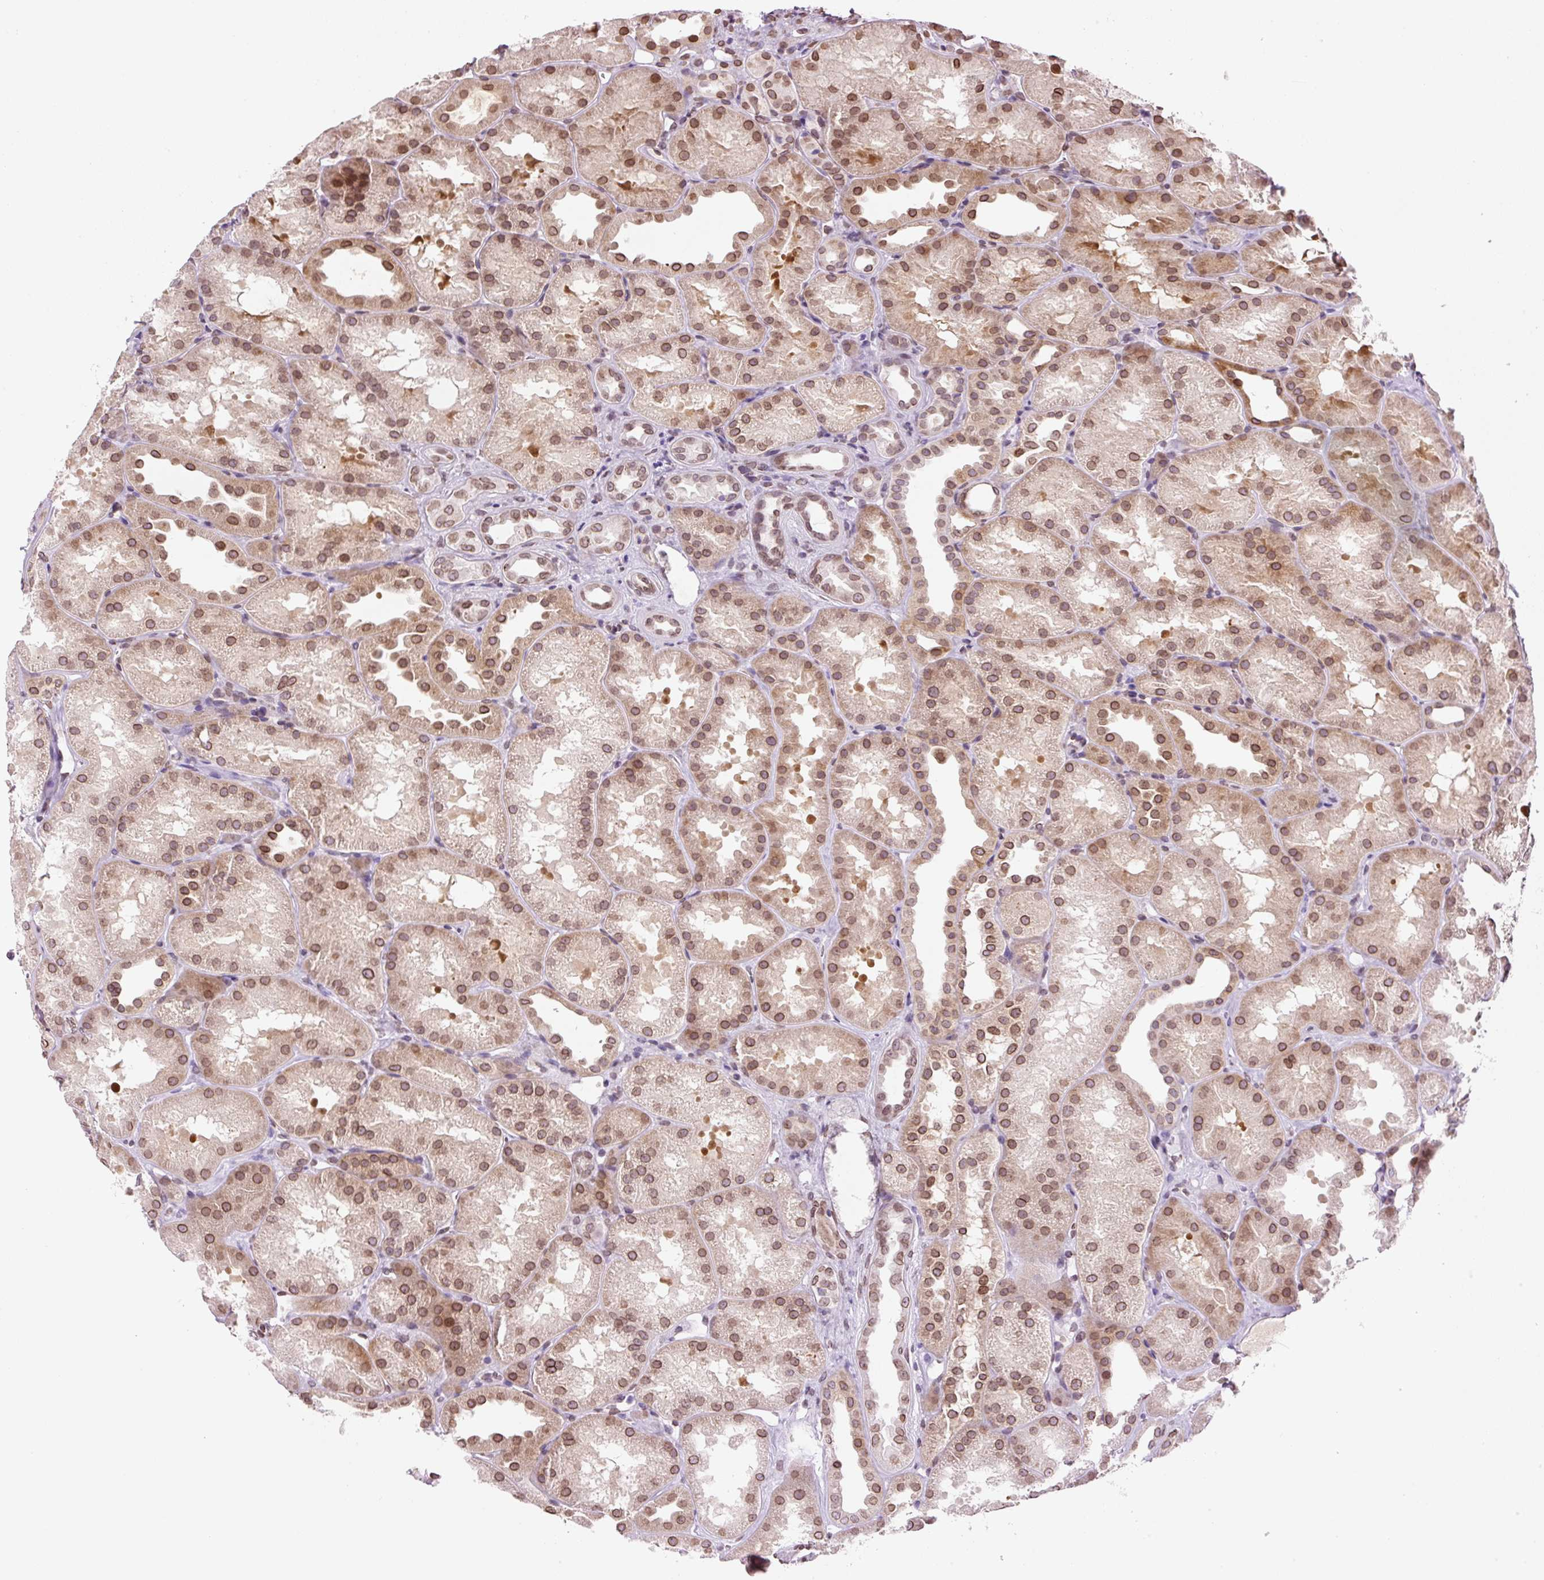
{"staining": {"intensity": "moderate", "quantity": "25%-75%", "location": "cytoplasmic/membranous,nuclear"}, "tissue": "kidney", "cell_type": "Cells in glomeruli", "image_type": "normal", "snomed": [{"axis": "morphology", "description": "Normal tissue, NOS"}, {"axis": "topography", "description": "Kidney"}], "caption": "Kidney stained for a protein displays moderate cytoplasmic/membranous,nuclear positivity in cells in glomeruli. The staining was performed using DAB (3,3'-diaminobenzidine), with brown indicating positive protein expression. Nuclei are stained blue with hematoxylin.", "gene": "ZNF224", "patient": {"sex": "male", "age": 61}}